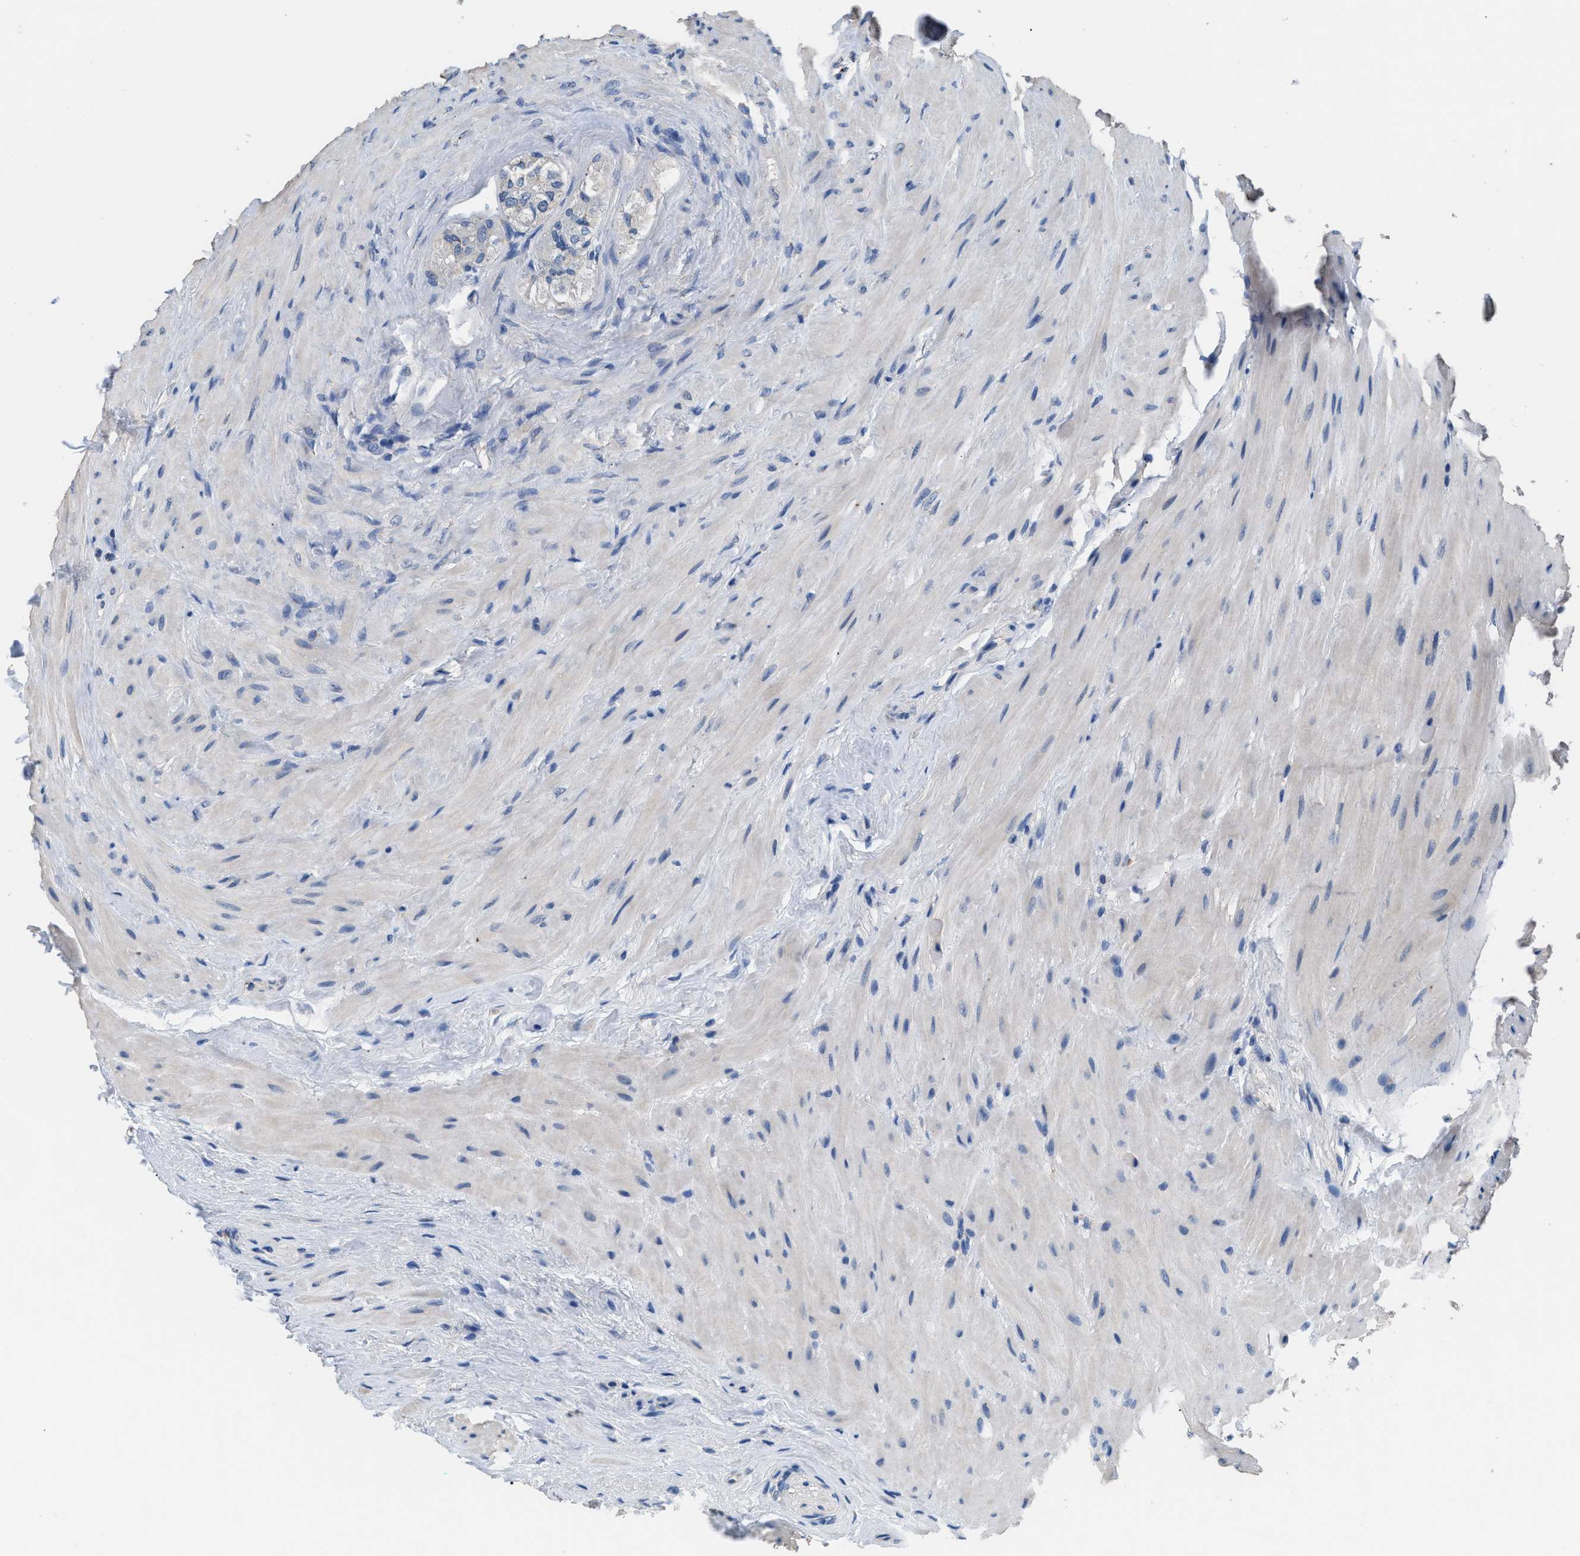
{"staining": {"intensity": "negative", "quantity": "none", "location": "none"}, "tissue": "seminal vesicle", "cell_type": "Glandular cells", "image_type": "normal", "snomed": [{"axis": "morphology", "description": "Normal tissue, NOS"}, {"axis": "topography", "description": "Seminal veicle"}], "caption": "The histopathology image displays no significant expression in glandular cells of seminal vesicle. The staining was performed using DAB to visualize the protein expression in brown, while the nuclei were stained in blue with hematoxylin (Magnification: 20x).", "gene": "GOLM1", "patient": {"sex": "male", "age": 68}}